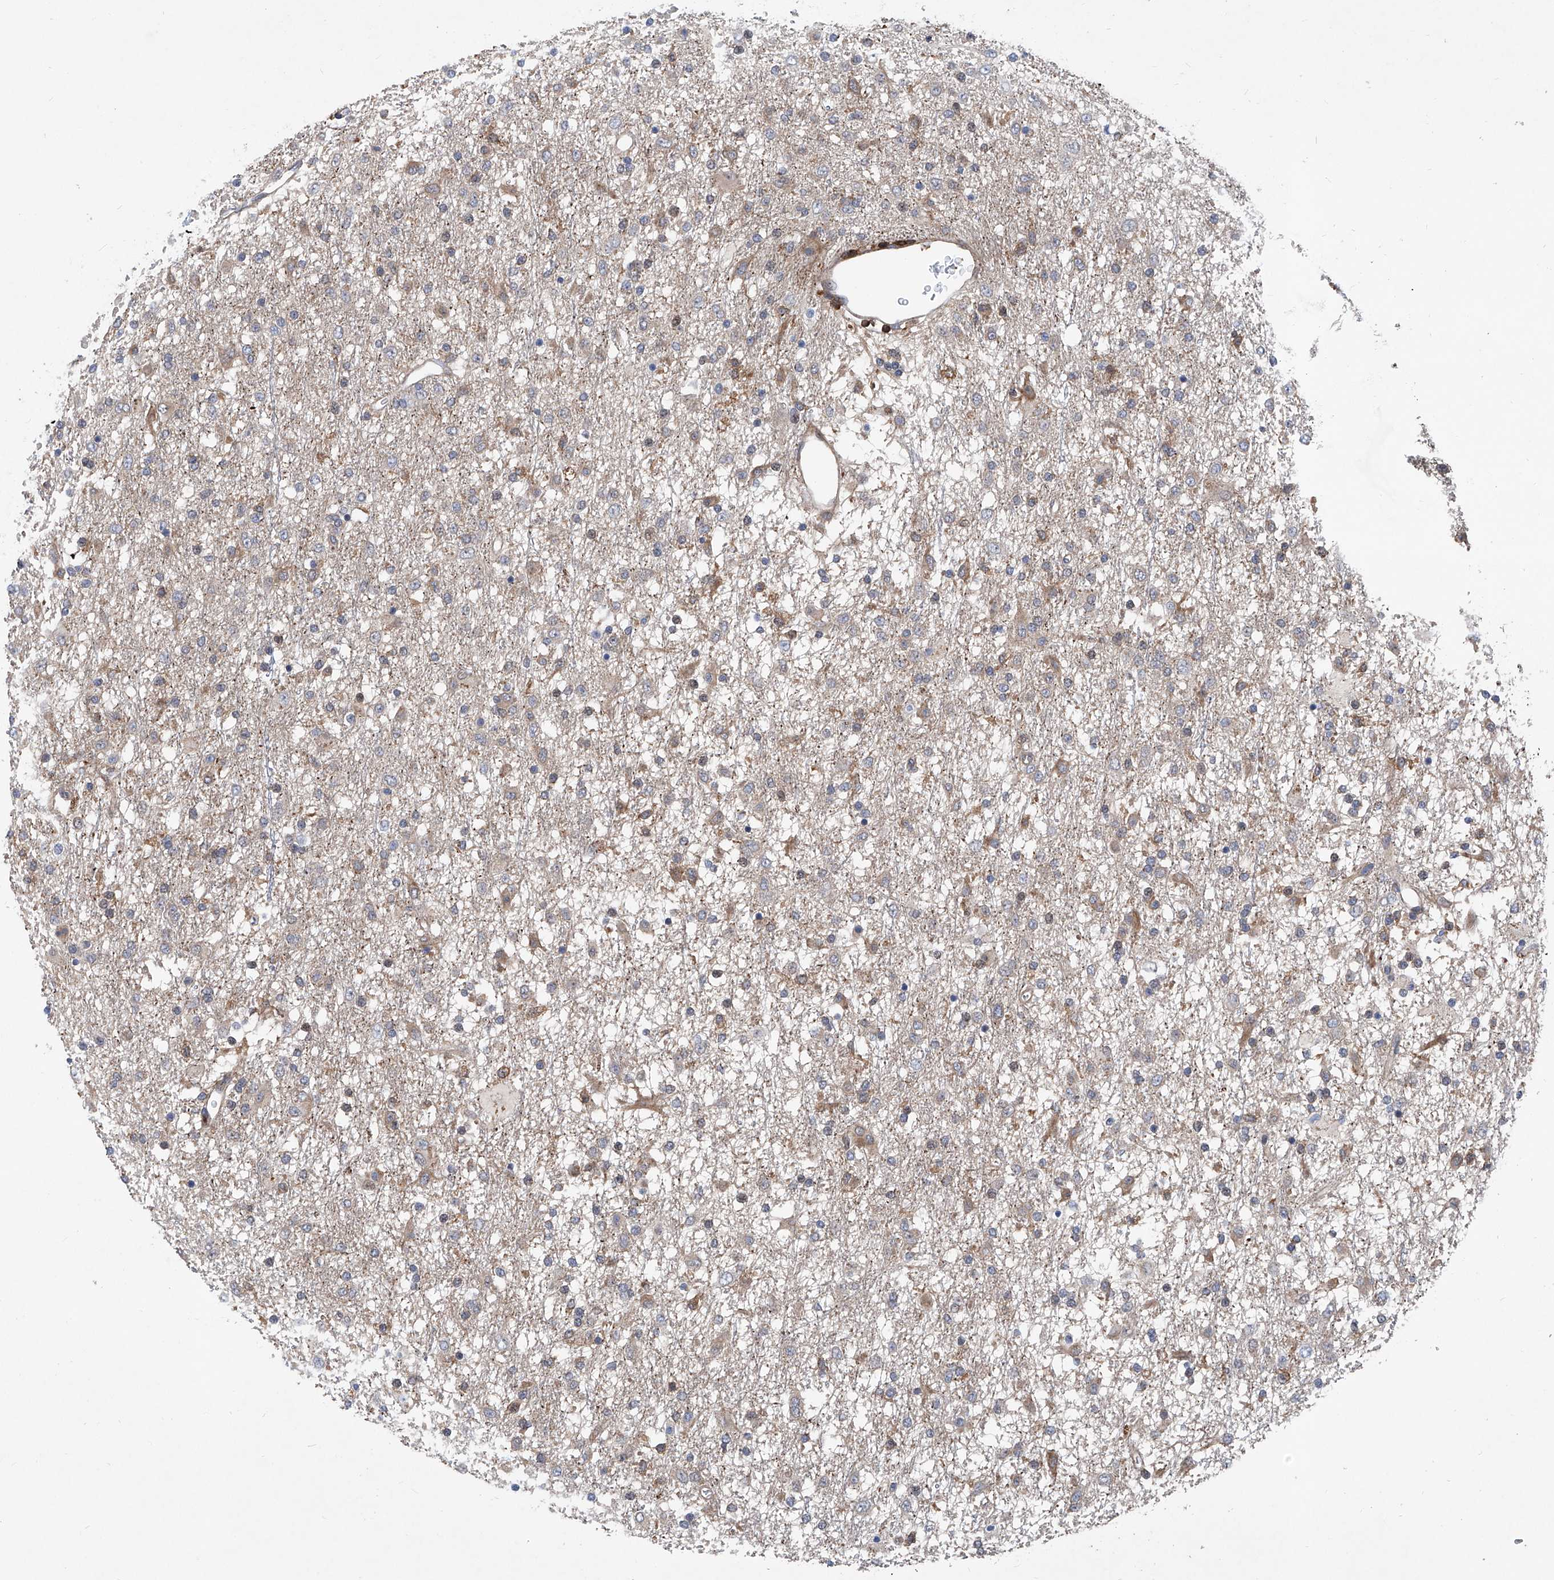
{"staining": {"intensity": "negative", "quantity": "none", "location": "none"}, "tissue": "glioma", "cell_type": "Tumor cells", "image_type": "cancer", "snomed": [{"axis": "morphology", "description": "Glioma, malignant, Low grade"}, {"axis": "topography", "description": "Brain"}], "caption": "Tumor cells are negative for protein expression in human malignant glioma (low-grade).", "gene": "NT5C3A", "patient": {"sex": "male", "age": 65}}